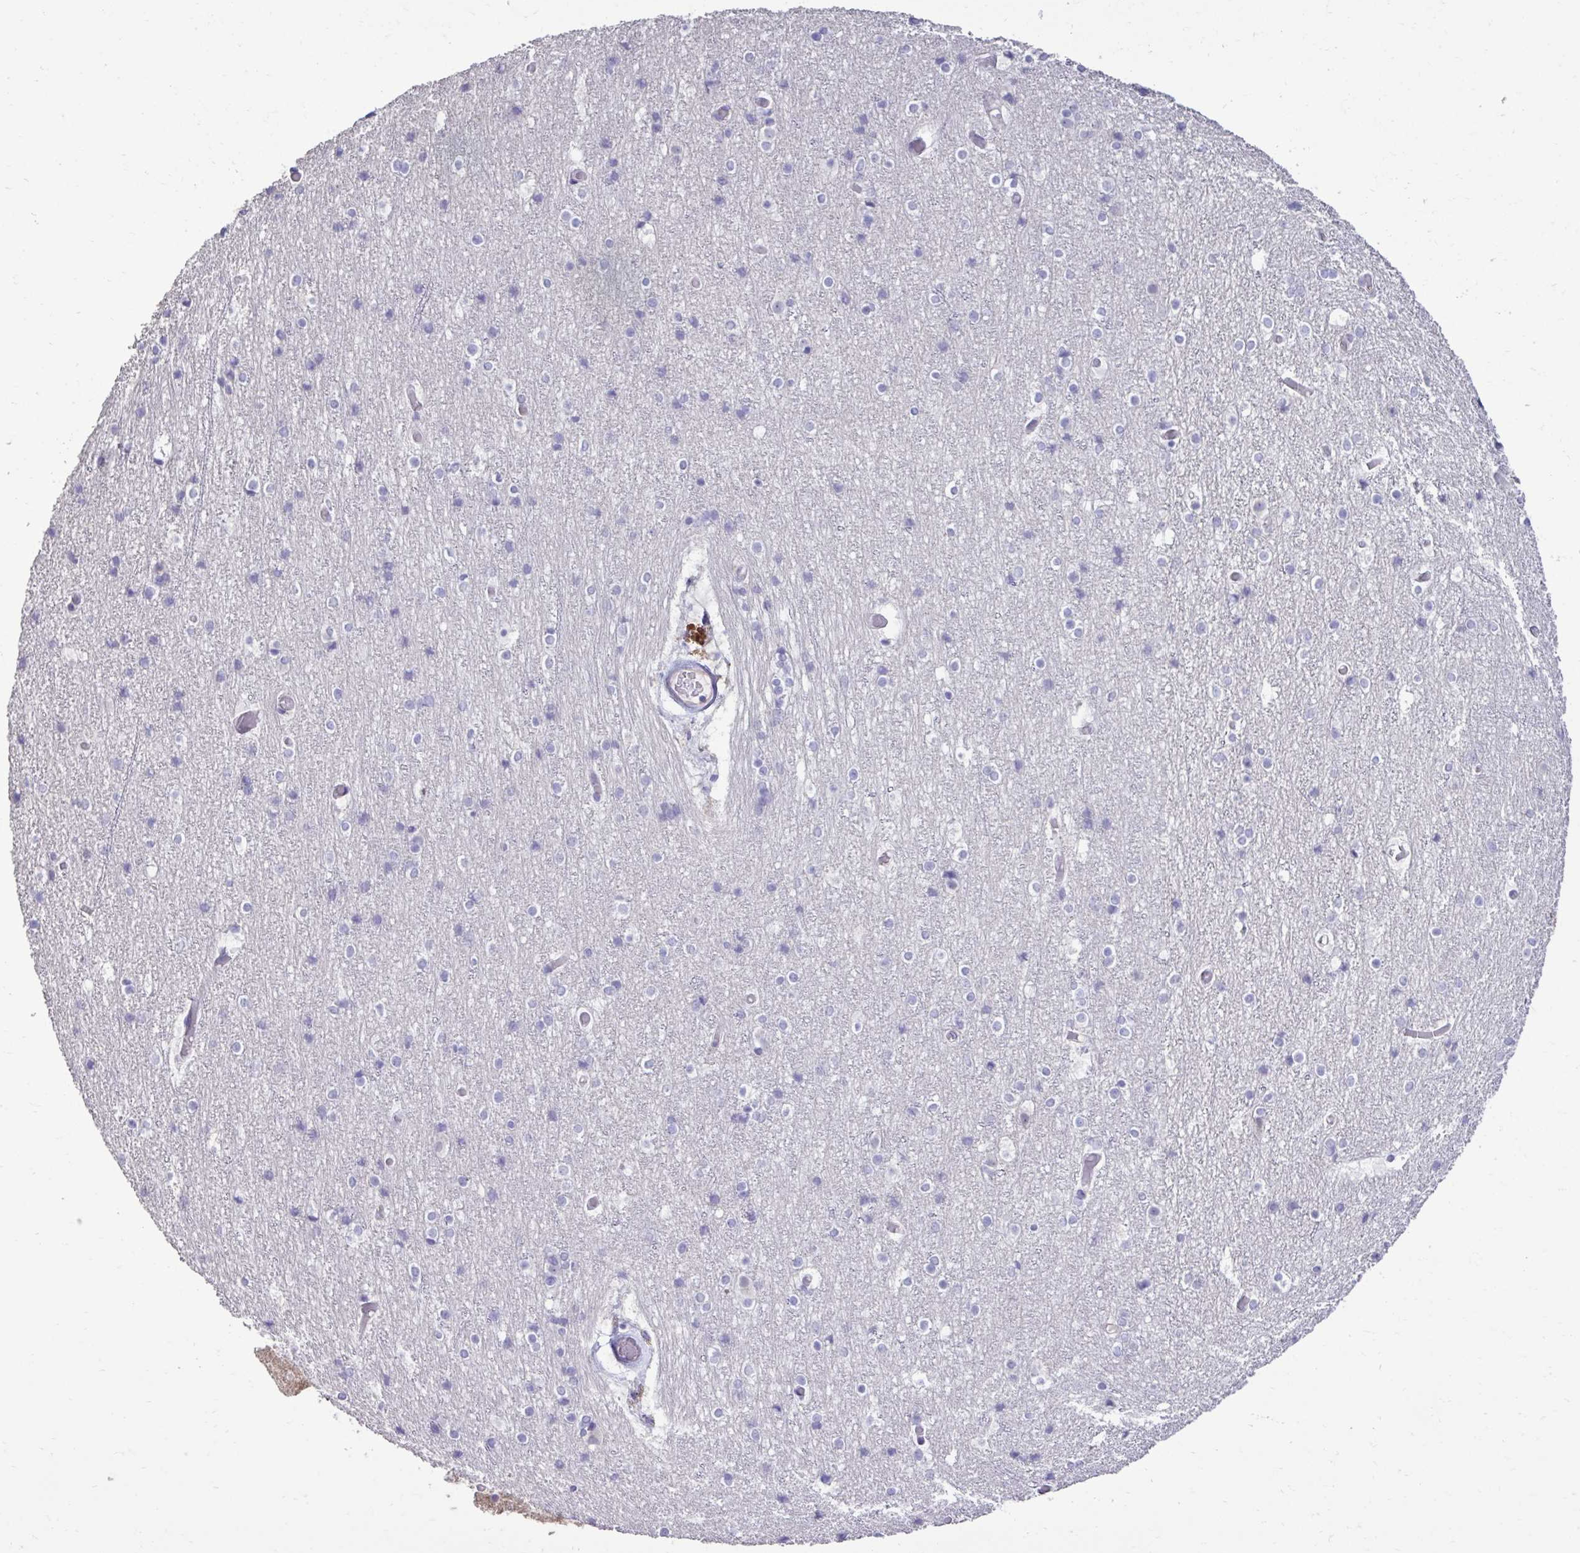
{"staining": {"intensity": "negative", "quantity": "none", "location": "none"}, "tissue": "cerebral cortex", "cell_type": "Endothelial cells", "image_type": "normal", "snomed": [{"axis": "morphology", "description": "Normal tissue, NOS"}, {"axis": "topography", "description": "Cerebral cortex"}], "caption": "This is an immunohistochemistry (IHC) image of unremarkable human cerebral cortex. There is no staining in endothelial cells.", "gene": "SLC30A3", "patient": {"sex": "female", "age": 52}}